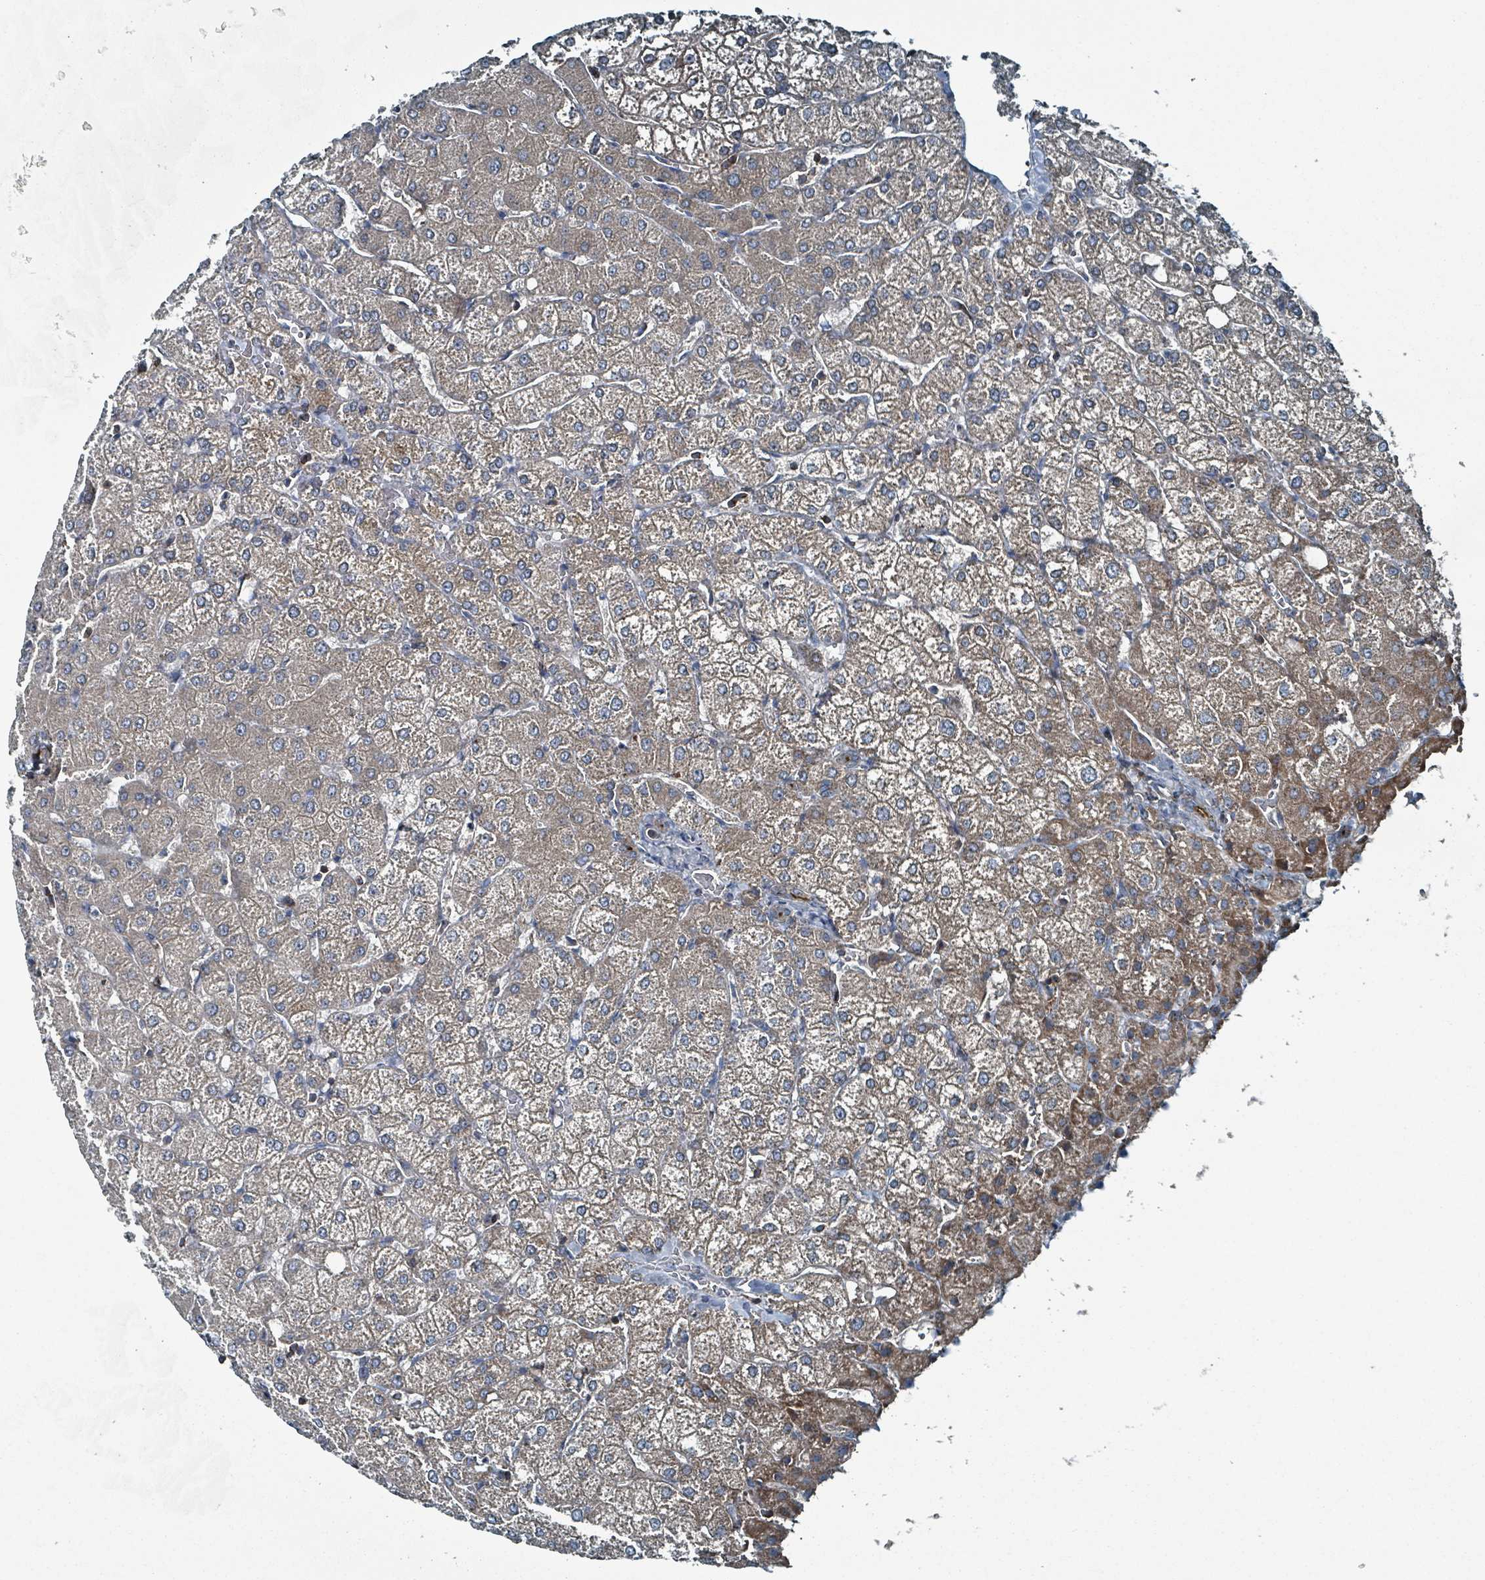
{"staining": {"intensity": "negative", "quantity": "none", "location": "none"}, "tissue": "liver", "cell_type": "Cholangiocytes", "image_type": "normal", "snomed": [{"axis": "morphology", "description": "Normal tissue, NOS"}, {"axis": "topography", "description": "Liver"}], "caption": "A histopathology image of human liver is negative for staining in cholangiocytes. (DAB (3,3'-diaminobenzidine) immunohistochemistry with hematoxylin counter stain).", "gene": "ABHD18", "patient": {"sex": "female", "age": 54}}